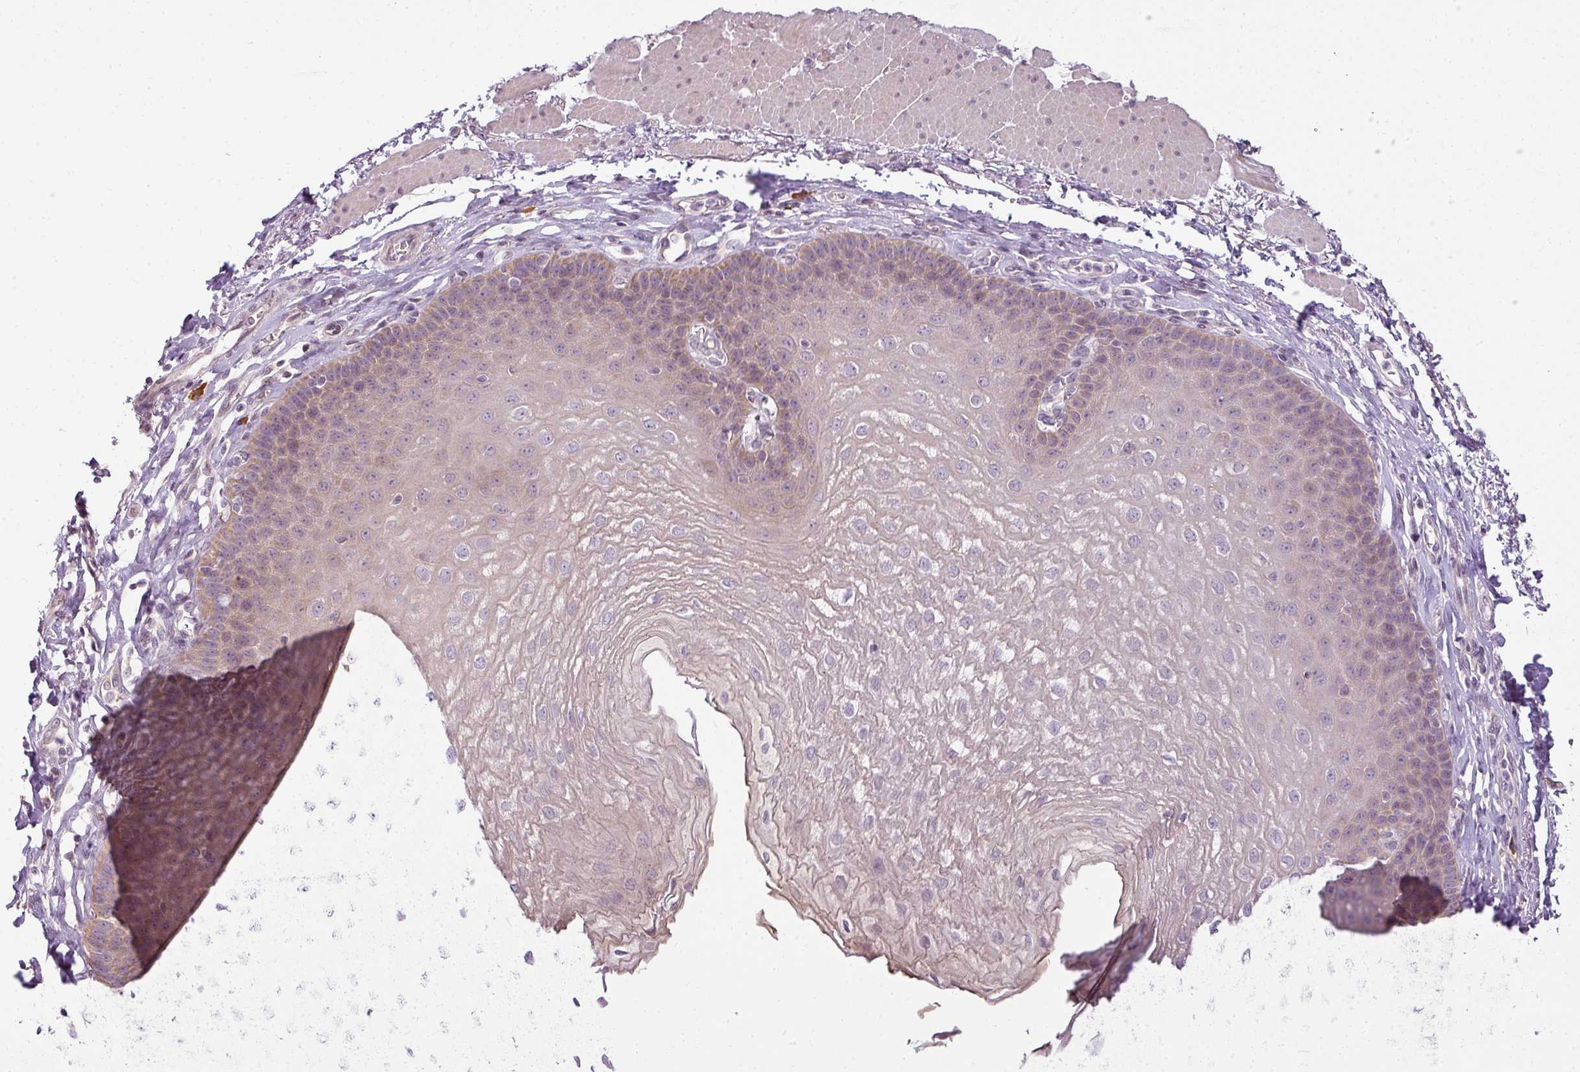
{"staining": {"intensity": "weak", "quantity": "25%-75%", "location": "cytoplasmic/membranous,nuclear"}, "tissue": "esophagus", "cell_type": "Squamous epithelial cells", "image_type": "normal", "snomed": [{"axis": "morphology", "description": "Normal tissue, NOS"}, {"axis": "topography", "description": "Esophagus"}], "caption": "High-power microscopy captured an immunohistochemistry (IHC) photomicrograph of unremarkable esophagus, revealing weak cytoplasmic/membranous,nuclear positivity in about 25%-75% of squamous epithelial cells.", "gene": "LY75", "patient": {"sex": "female", "age": 81}}